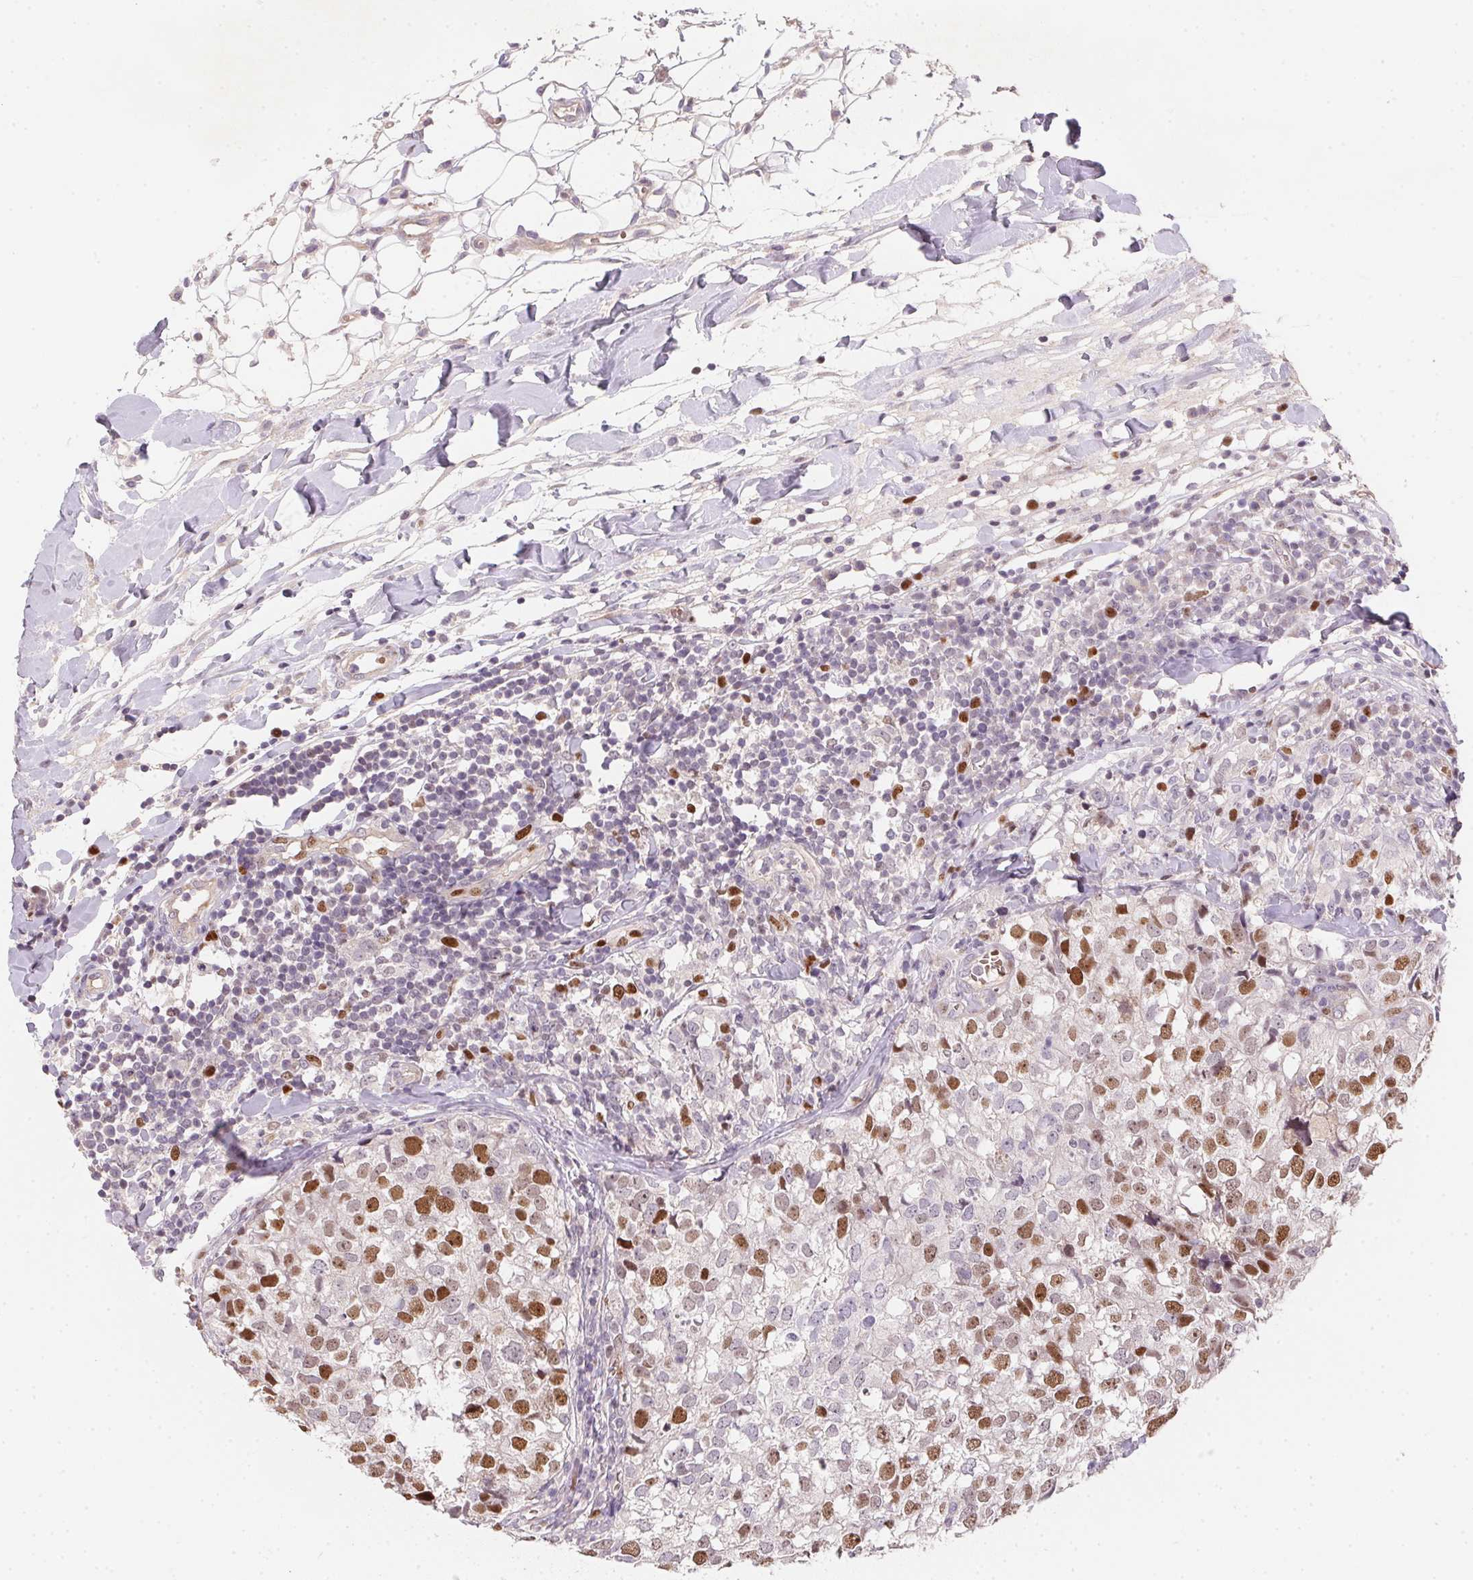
{"staining": {"intensity": "moderate", "quantity": "25%-75%", "location": "nuclear"}, "tissue": "breast cancer", "cell_type": "Tumor cells", "image_type": "cancer", "snomed": [{"axis": "morphology", "description": "Duct carcinoma"}, {"axis": "topography", "description": "Breast"}], "caption": "IHC histopathology image of neoplastic tissue: breast infiltrating ductal carcinoma stained using IHC exhibits medium levels of moderate protein expression localized specifically in the nuclear of tumor cells, appearing as a nuclear brown color.", "gene": "HELLS", "patient": {"sex": "female", "age": 30}}